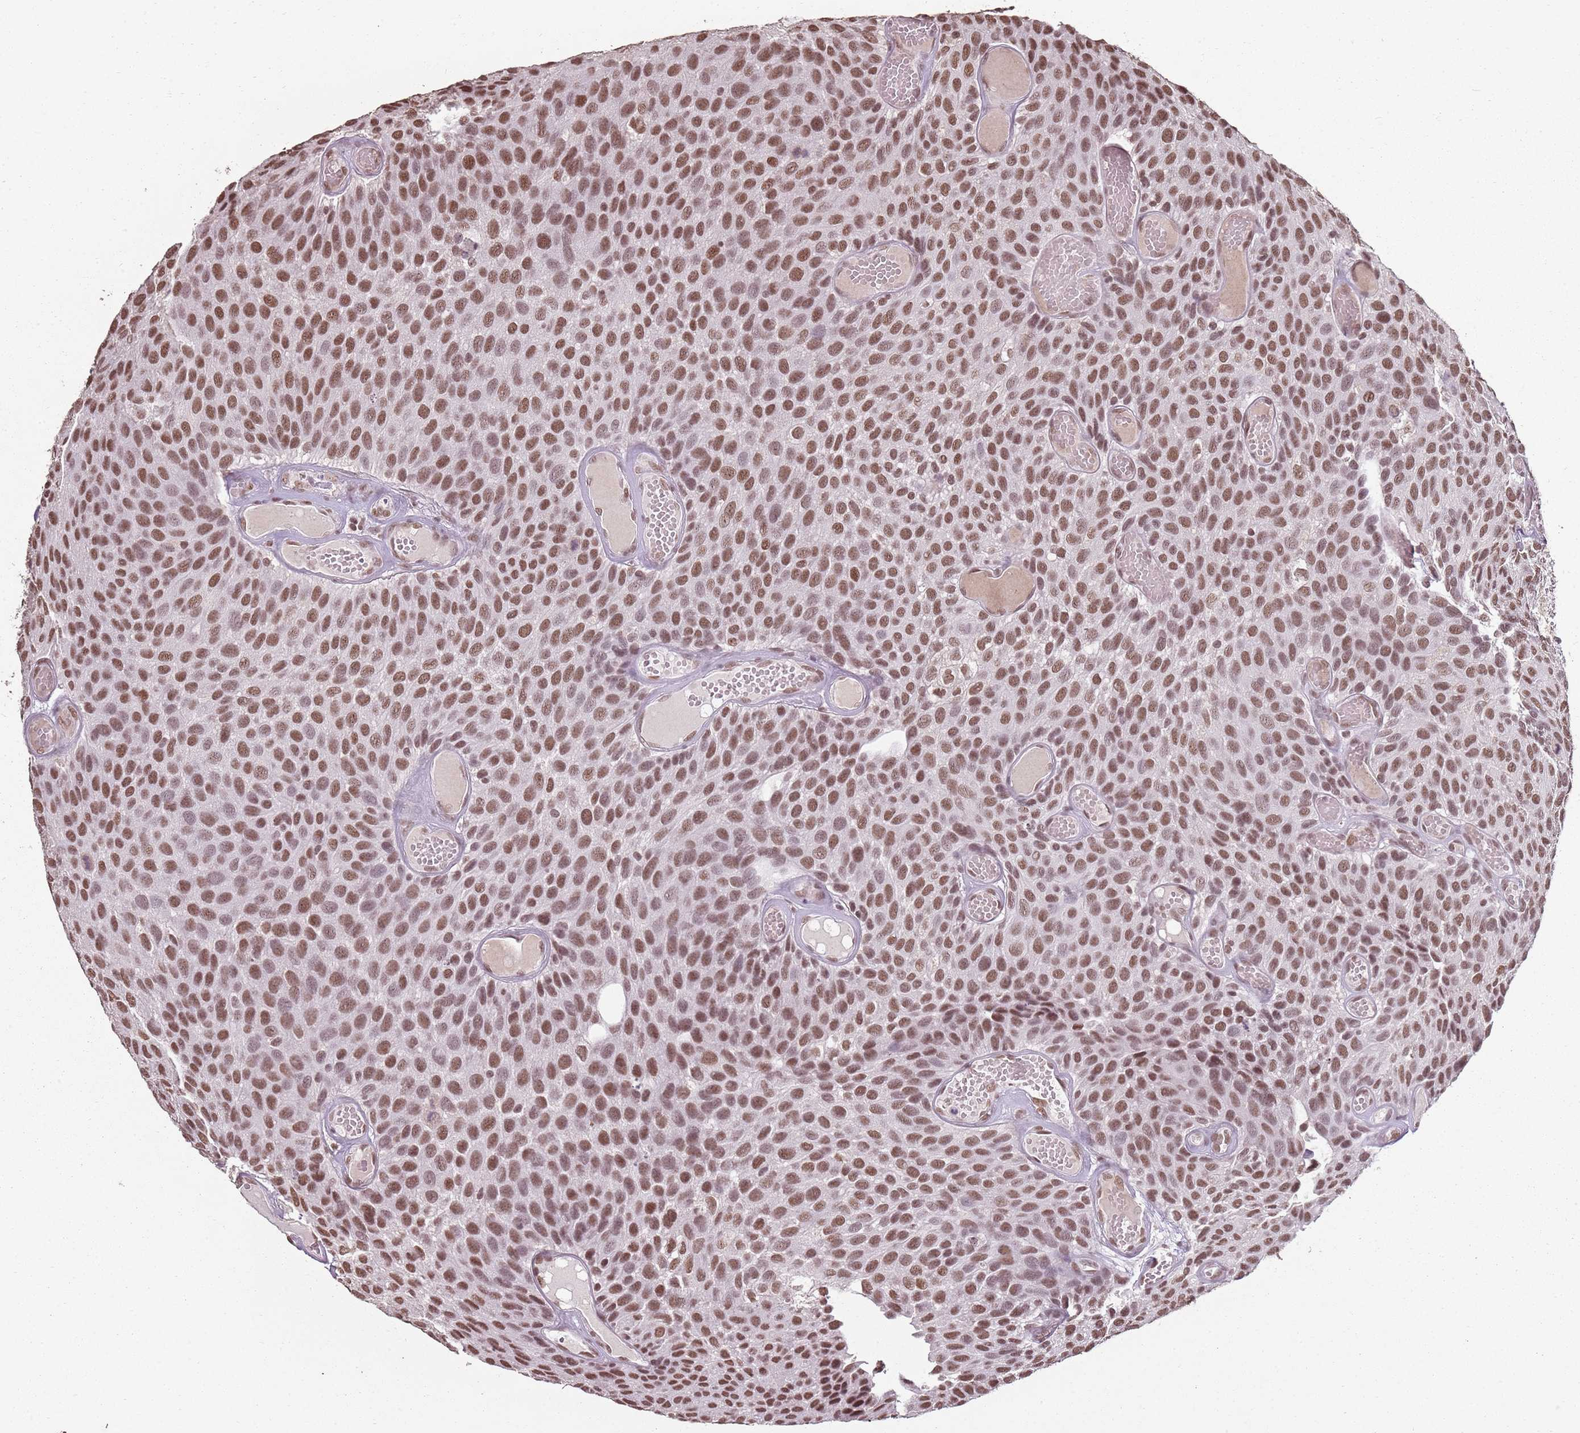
{"staining": {"intensity": "moderate", "quantity": ">75%", "location": "nuclear"}, "tissue": "urothelial cancer", "cell_type": "Tumor cells", "image_type": "cancer", "snomed": [{"axis": "morphology", "description": "Urothelial carcinoma, Low grade"}, {"axis": "topography", "description": "Urinary bladder"}], "caption": "Human urothelial carcinoma (low-grade) stained with a brown dye demonstrates moderate nuclear positive staining in approximately >75% of tumor cells.", "gene": "ARL14EP", "patient": {"sex": "male", "age": 89}}